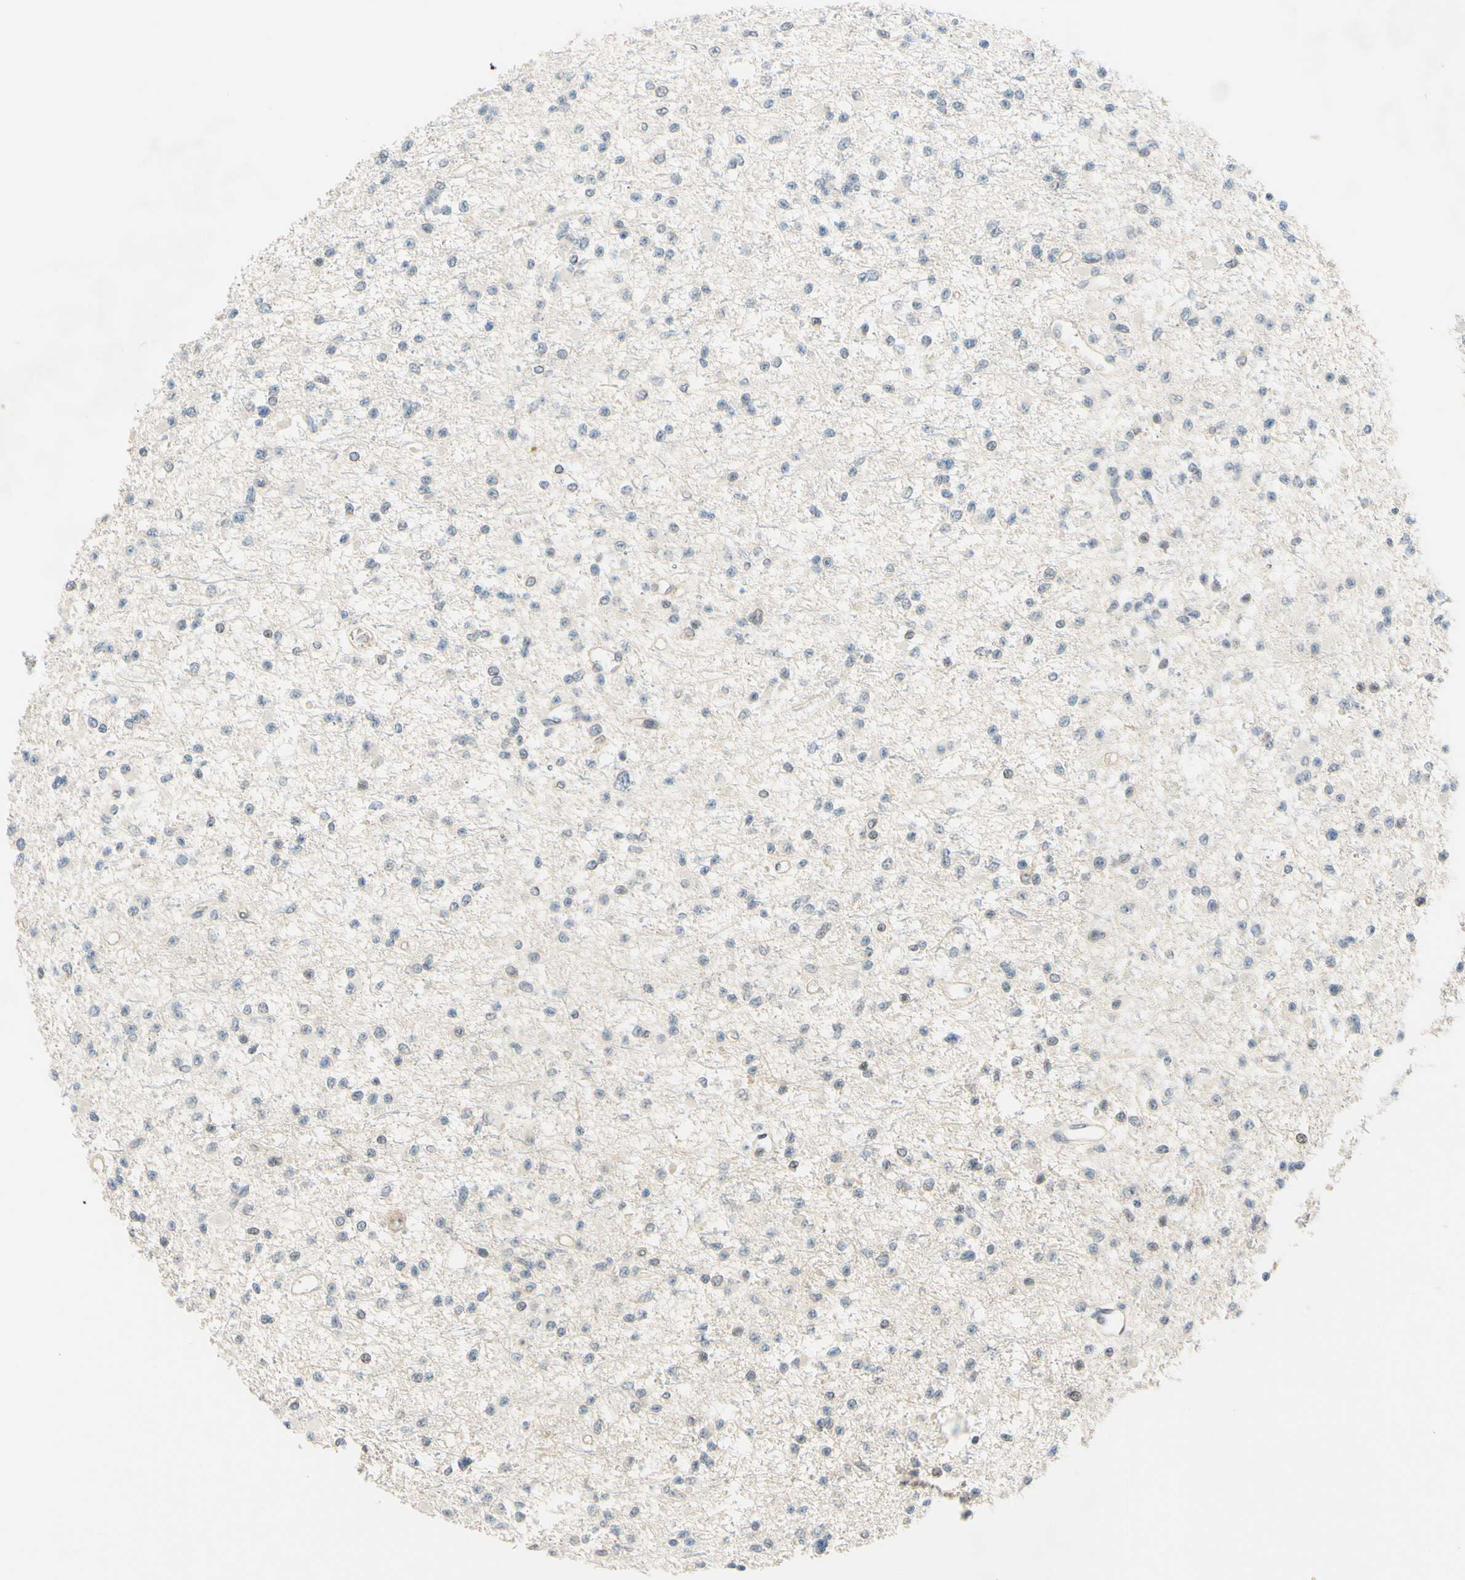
{"staining": {"intensity": "negative", "quantity": "none", "location": "none"}, "tissue": "glioma", "cell_type": "Tumor cells", "image_type": "cancer", "snomed": [{"axis": "morphology", "description": "Glioma, malignant, Low grade"}, {"axis": "topography", "description": "Brain"}], "caption": "DAB (3,3'-diaminobenzidine) immunohistochemical staining of glioma exhibits no significant expression in tumor cells.", "gene": "C2CD2L", "patient": {"sex": "female", "age": 22}}